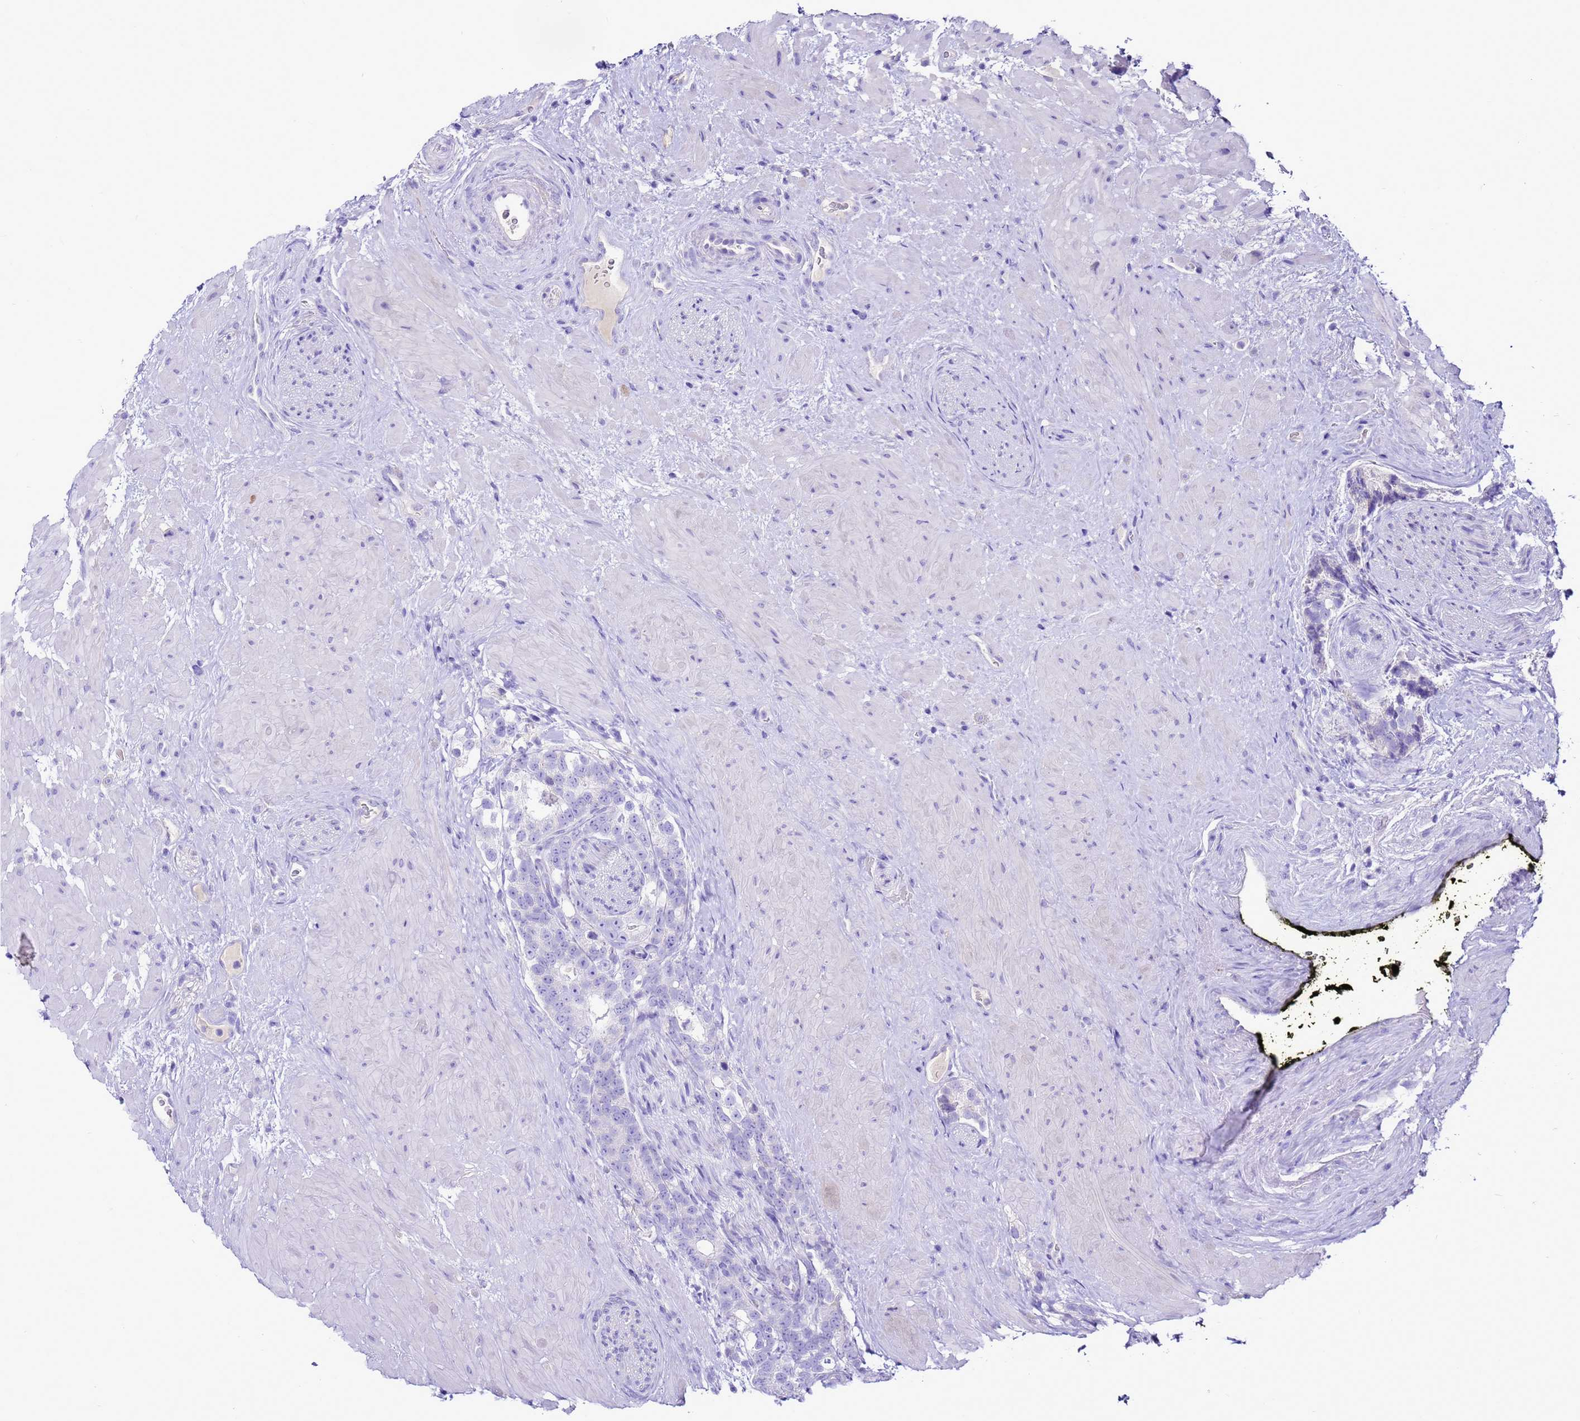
{"staining": {"intensity": "negative", "quantity": "none", "location": "none"}, "tissue": "prostate cancer", "cell_type": "Tumor cells", "image_type": "cancer", "snomed": [{"axis": "morphology", "description": "Adenocarcinoma, High grade"}, {"axis": "topography", "description": "Prostate"}], "caption": "The histopathology image shows no staining of tumor cells in prostate cancer (adenocarcinoma (high-grade)). (DAB (3,3'-diaminobenzidine) IHC visualized using brightfield microscopy, high magnification).", "gene": "BEST2", "patient": {"sex": "male", "age": 74}}